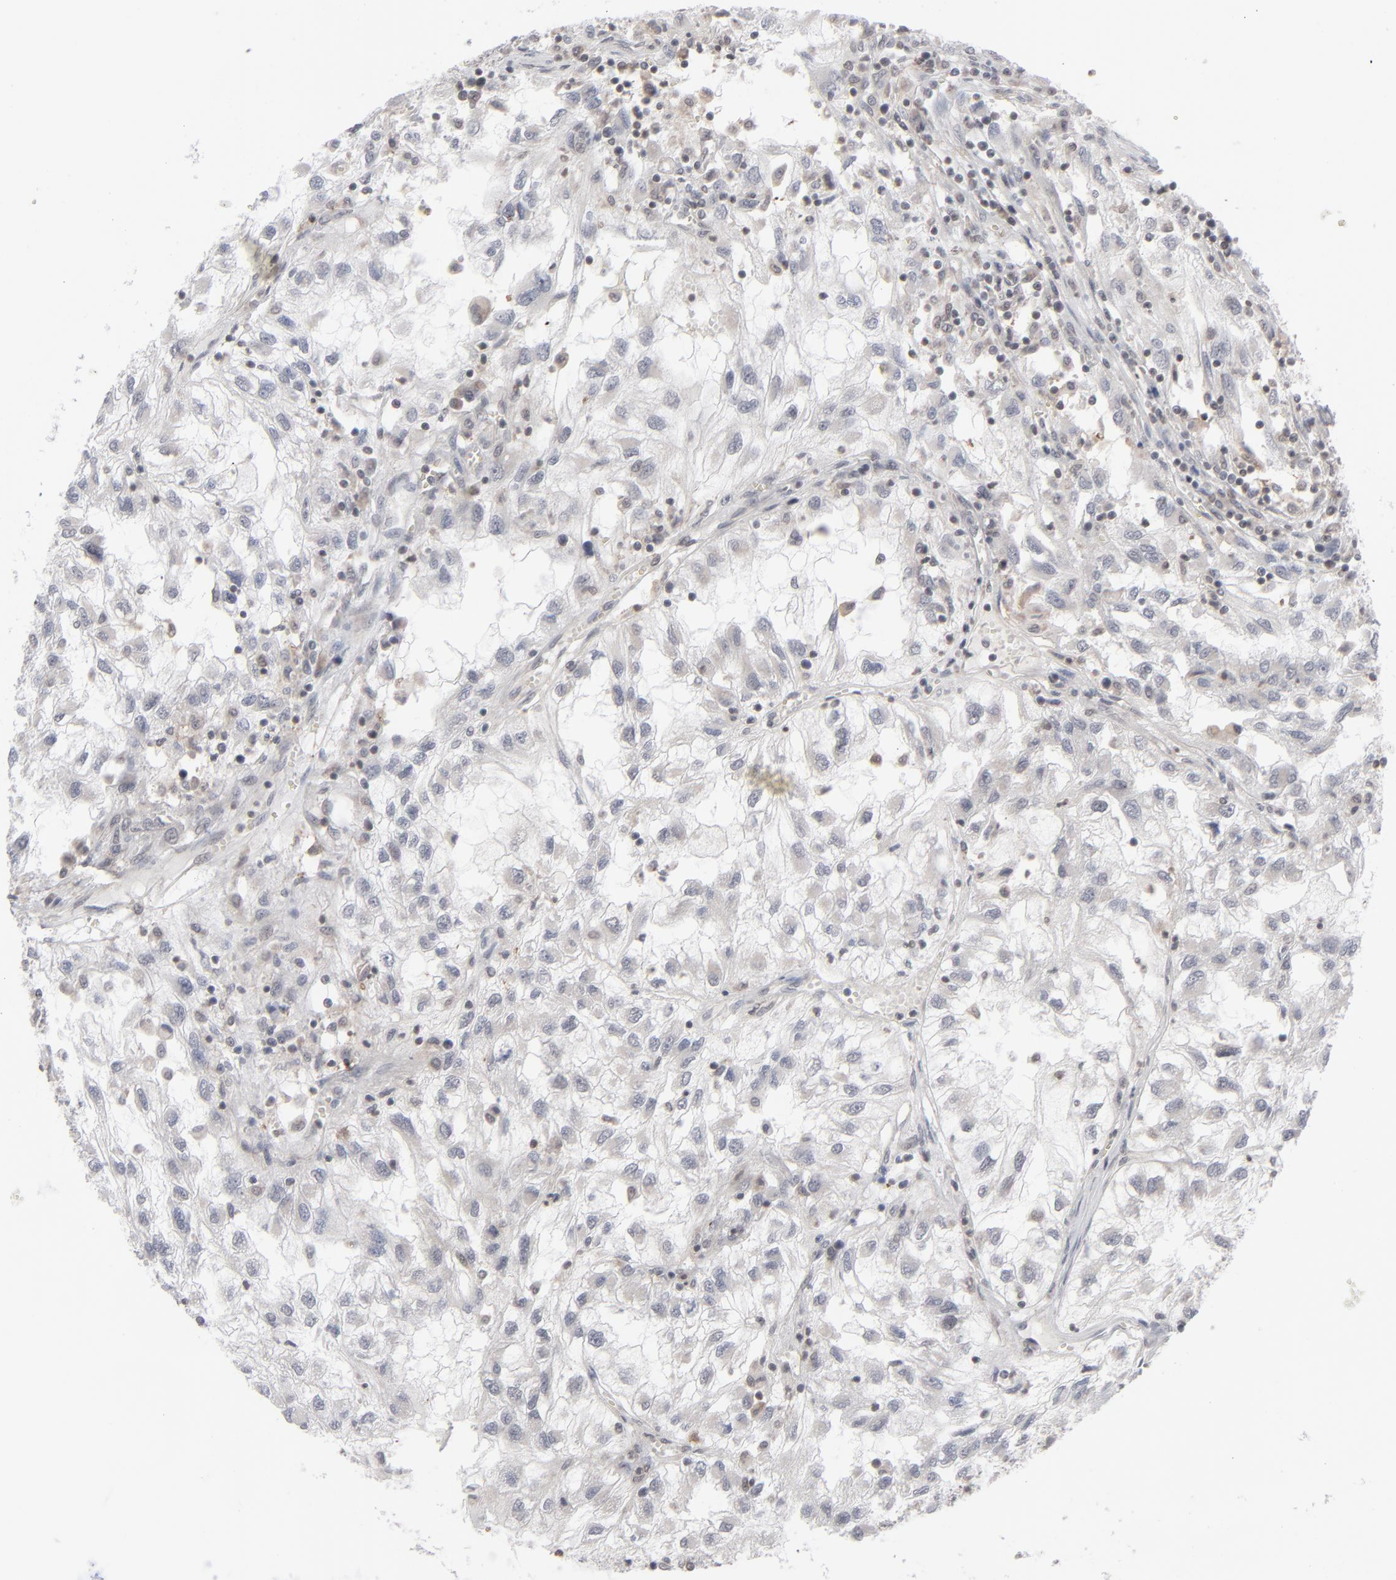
{"staining": {"intensity": "negative", "quantity": "none", "location": "none"}, "tissue": "renal cancer", "cell_type": "Tumor cells", "image_type": "cancer", "snomed": [{"axis": "morphology", "description": "Normal tissue, NOS"}, {"axis": "morphology", "description": "Adenocarcinoma, NOS"}, {"axis": "topography", "description": "Kidney"}], "caption": "Immunohistochemical staining of renal cancer demonstrates no significant expression in tumor cells.", "gene": "POF1B", "patient": {"sex": "male", "age": 71}}